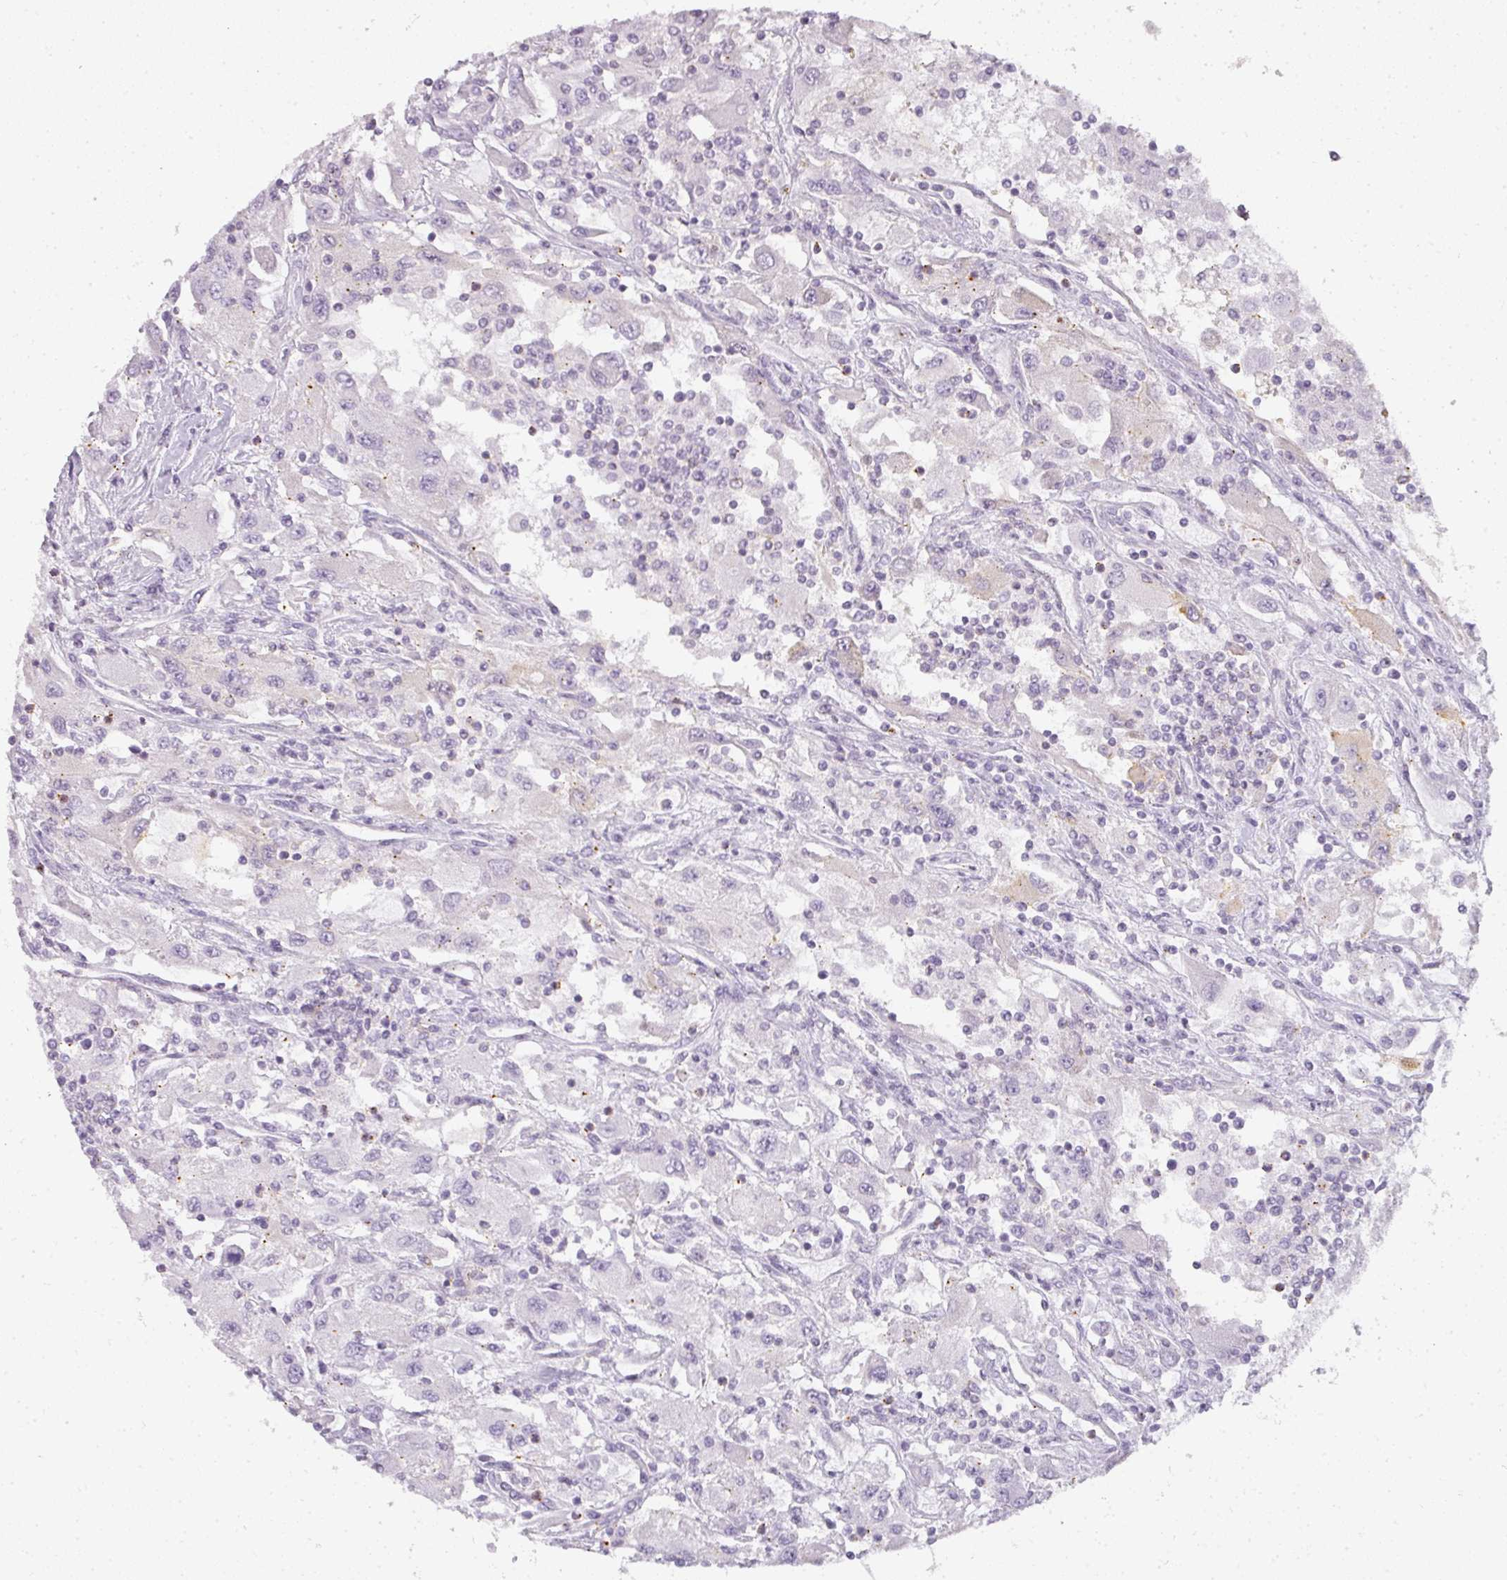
{"staining": {"intensity": "negative", "quantity": "none", "location": "none"}, "tissue": "renal cancer", "cell_type": "Tumor cells", "image_type": "cancer", "snomed": [{"axis": "morphology", "description": "Adenocarcinoma, NOS"}, {"axis": "topography", "description": "Kidney"}], "caption": "DAB (3,3'-diaminobenzidine) immunohistochemical staining of human renal cancer (adenocarcinoma) shows no significant expression in tumor cells. (DAB IHC with hematoxylin counter stain).", "gene": "TMEM42", "patient": {"sex": "female", "age": 67}}